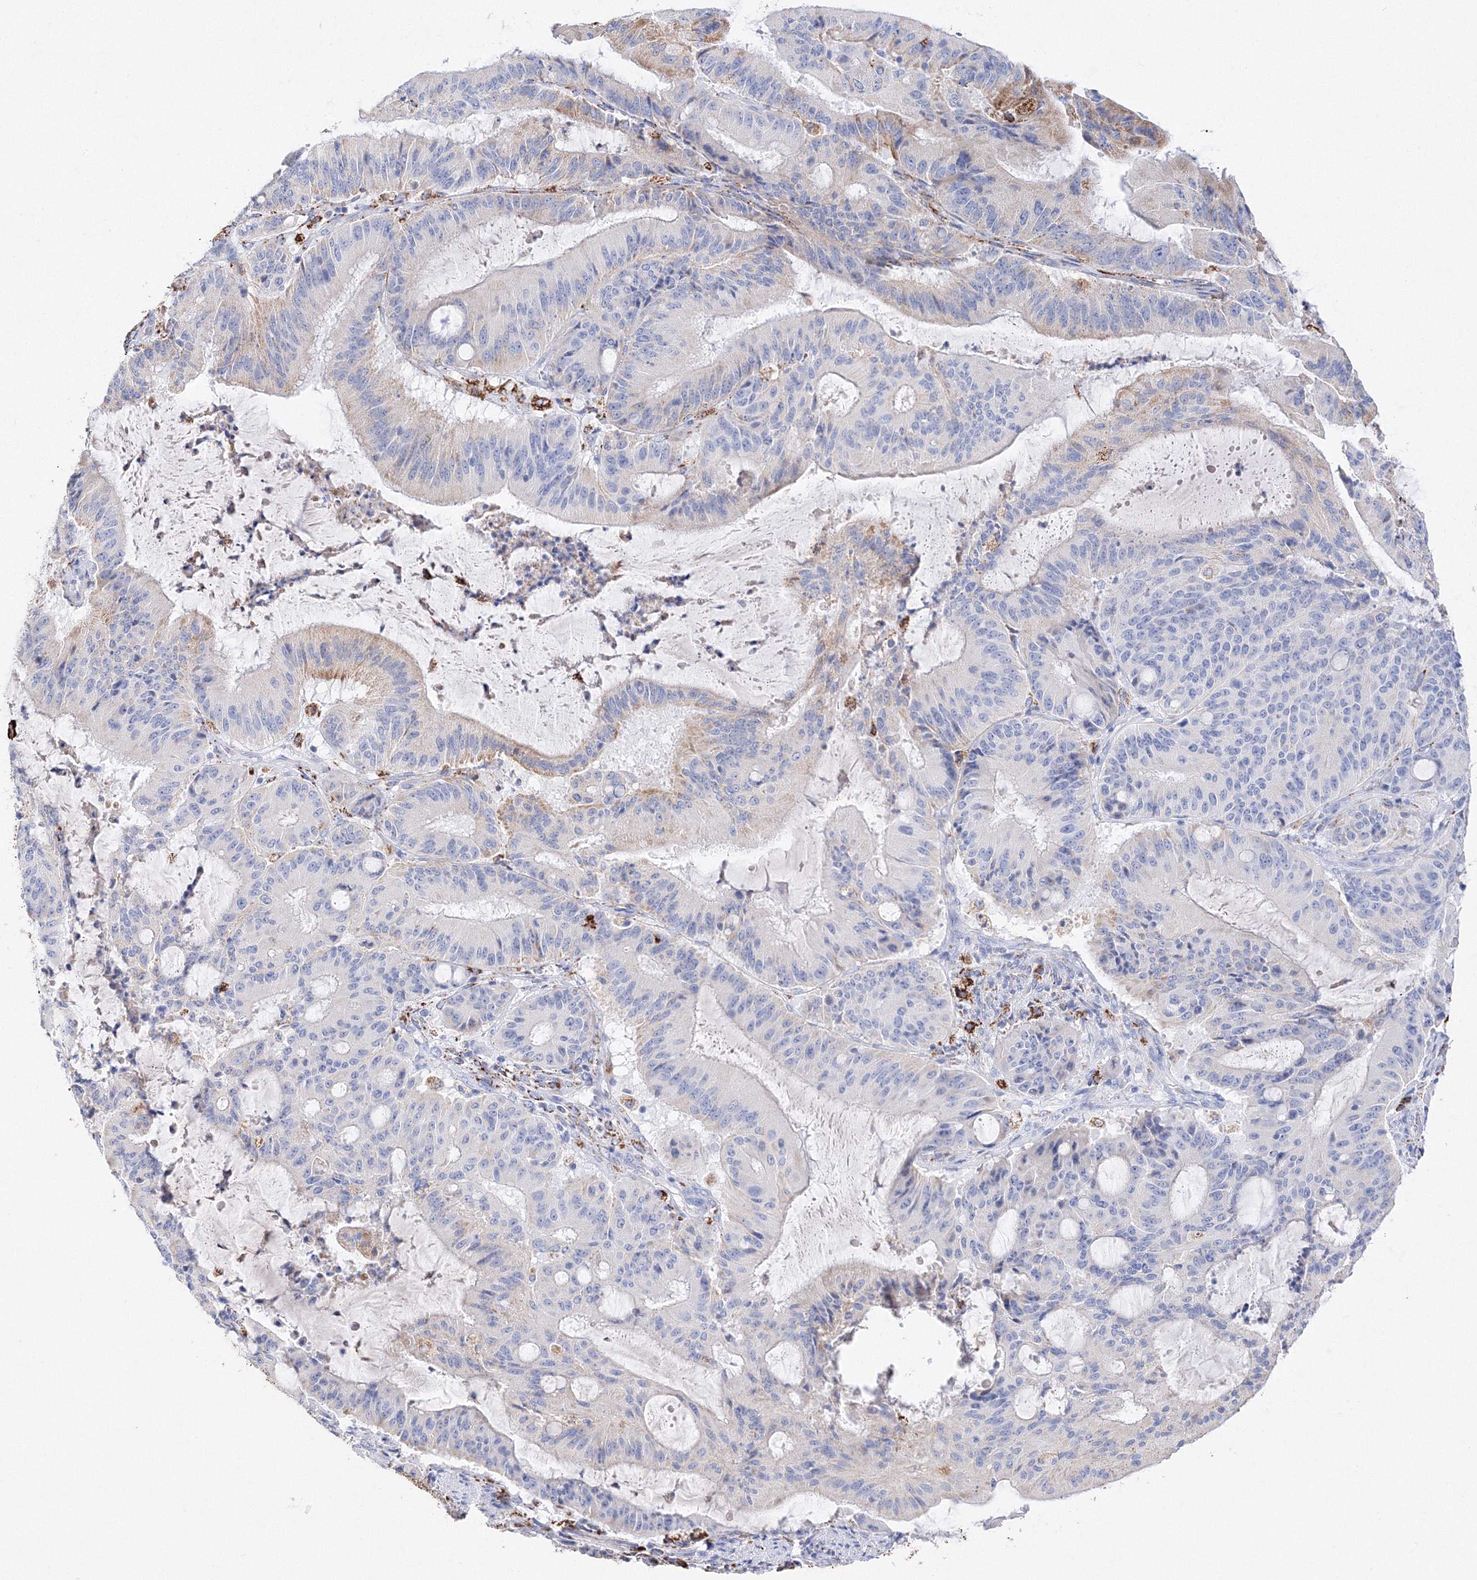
{"staining": {"intensity": "weak", "quantity": "<25%", "location": "cytoplasmic/membranous"}, "tissue": "liver cancer", "cell_type": "Tumor cells", "image_type": "cancer", "snomed": [{"axis": "morphology", "description": "Normal tissue, NOS"}, {"axis": "morphology", "description": "Cholangiocarcinoma"}, {"axis": "topography", "description": "Liver"}, {"axis": "topography", "description": "Peripheral nerve tissue"}], "caption": "DAB (3,3'-diaminobenzidine) immunohistochemical staining of cholangiocarcinoma (liver) reveals no significant positivity in tumor cells.", "gene": "MERTK", "patient": {"sex": "female", "age": 73}}